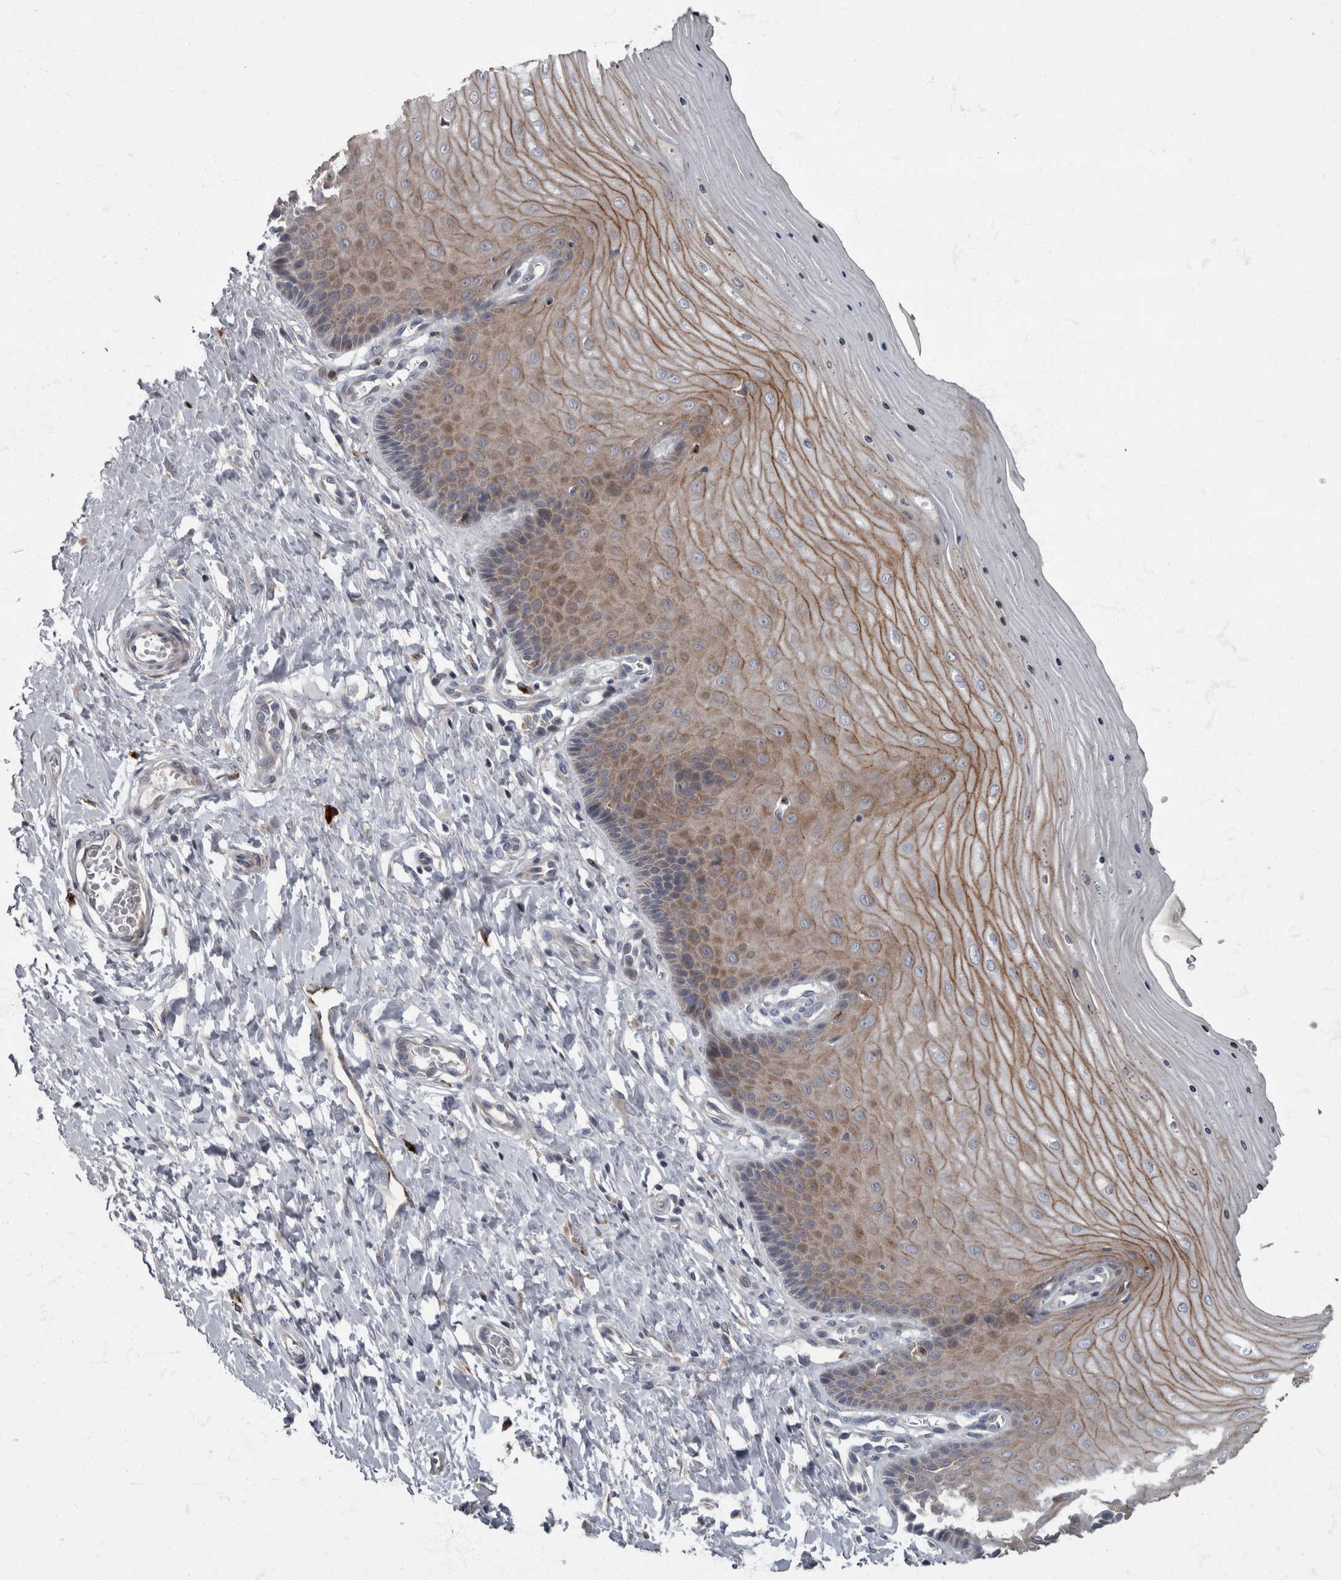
{"staining": {"intensity": "strong", "quantity": "25%-75%", "location": "cytoplasmic/membranous"}, "tissue": "cervix", "cell_type": "Glandular cells", "image_type": "normal", "snomed": [{"axis": "morphology", "description": "Normal tissue, NOS"}, {"axis": "topography", "description": "Cervix"}], "caption": "Immunohistochemical staining of normal cervix demonstrates 25%-75% levels of strong cytoplasmic/membranous protein expression in approximately 25%-75% of glandular cells.", "gene": "CDC42BPG", "patient": {"sex": "female", "age": 55}}